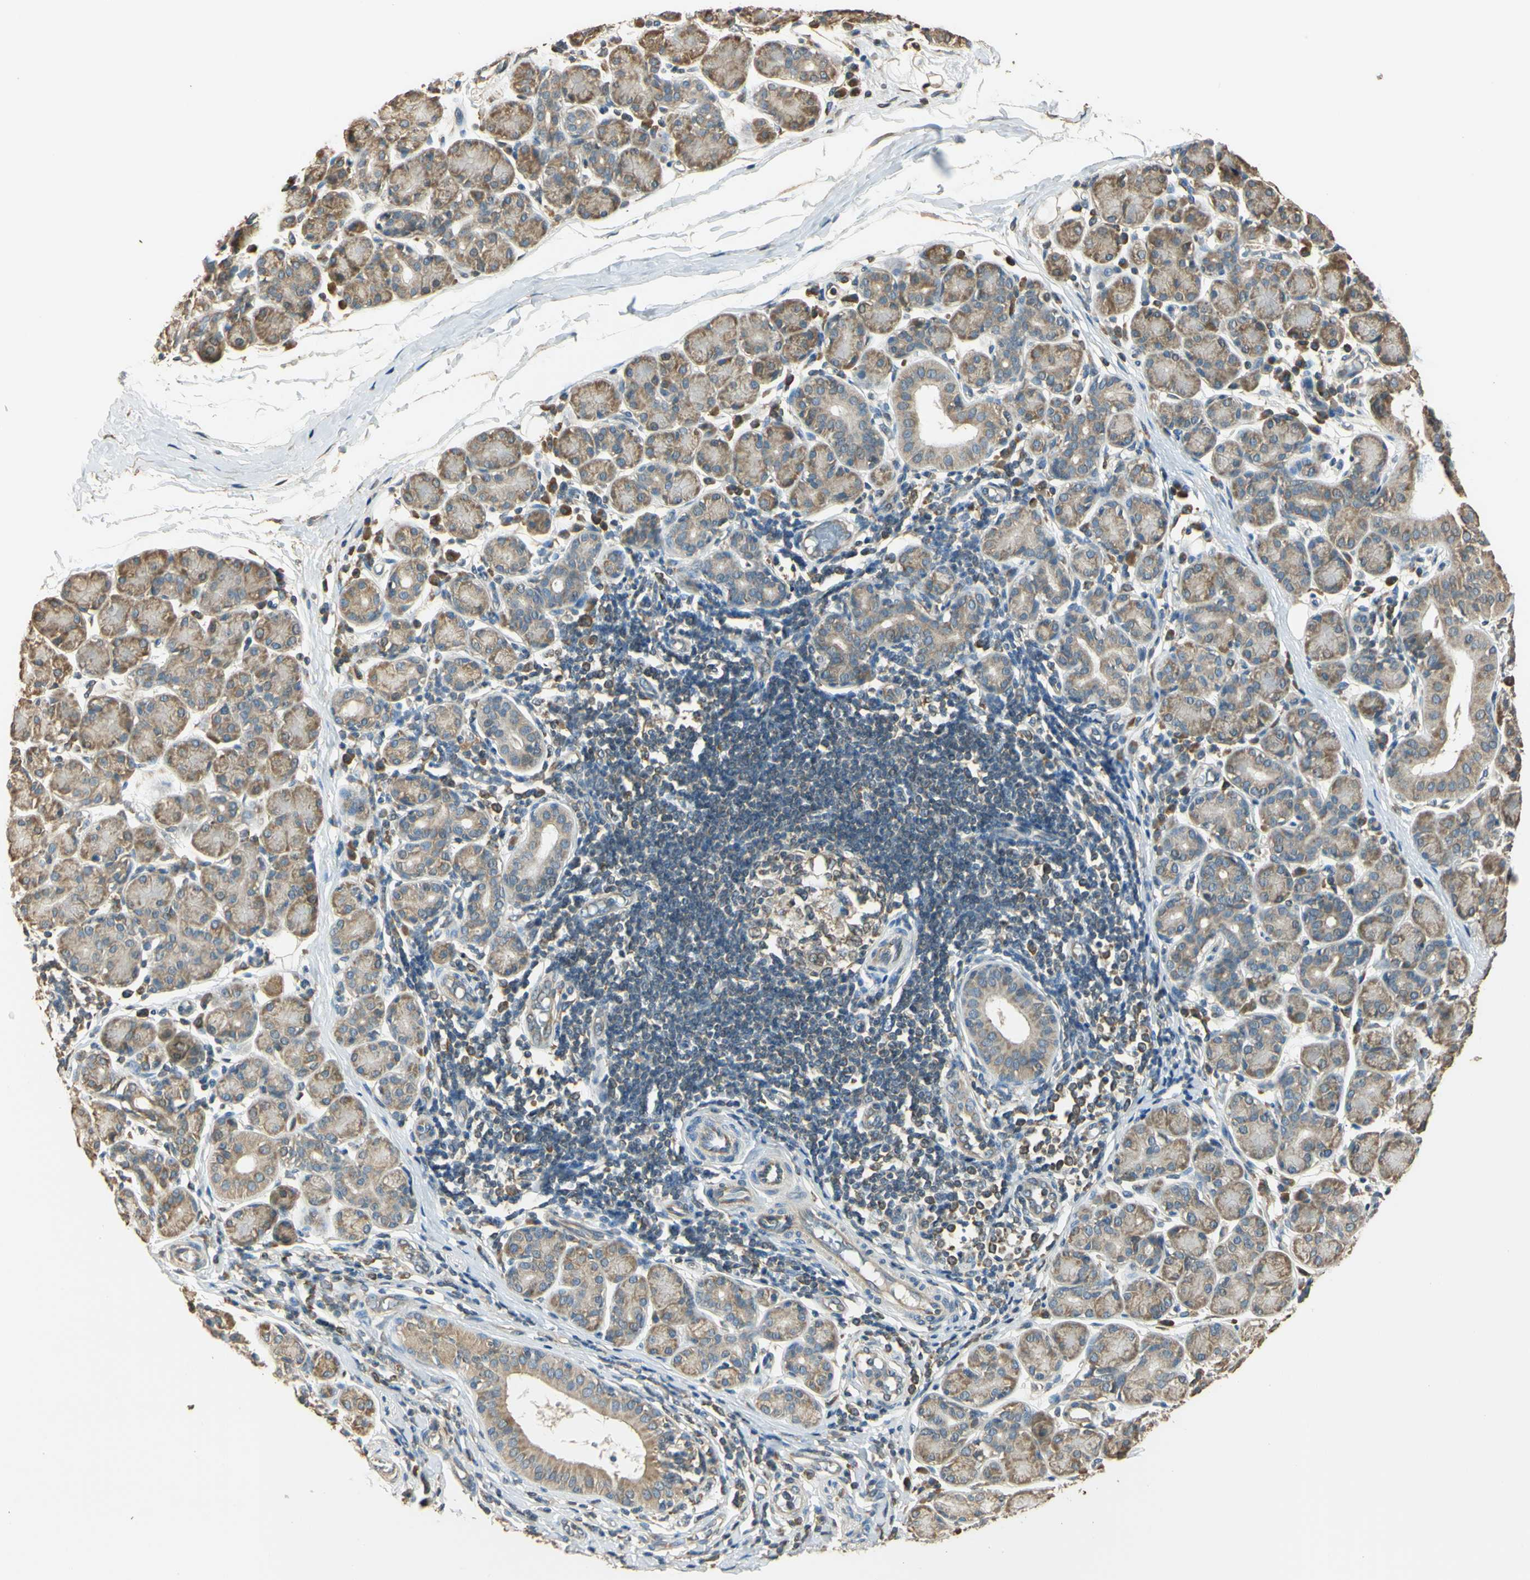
{"staining": {"intensity": "moderate", "quantity": "25%-75%", "location": "cytoplasmic/membranous"}, "tissue": "salivary gland", "cell_type": "Glandular cells", "image_type": "normal", "snomed": [{"axis": "morphology", "description": "Normal tissue, NOS"}, {"axis": "morphology", "description": "Inflammation, NOS"}, {"axis": "topography", "description": "Lymph node"}, {"axis": "topography", "description": "Salivary gland"}], "caption": "Protein staining of benign salivary gland shows moderate cytoplasmic/membranous expression in about 25%-75% of glandular cells.", "gene": "STX18", "patient": {"sex": "male", "age": 3}}